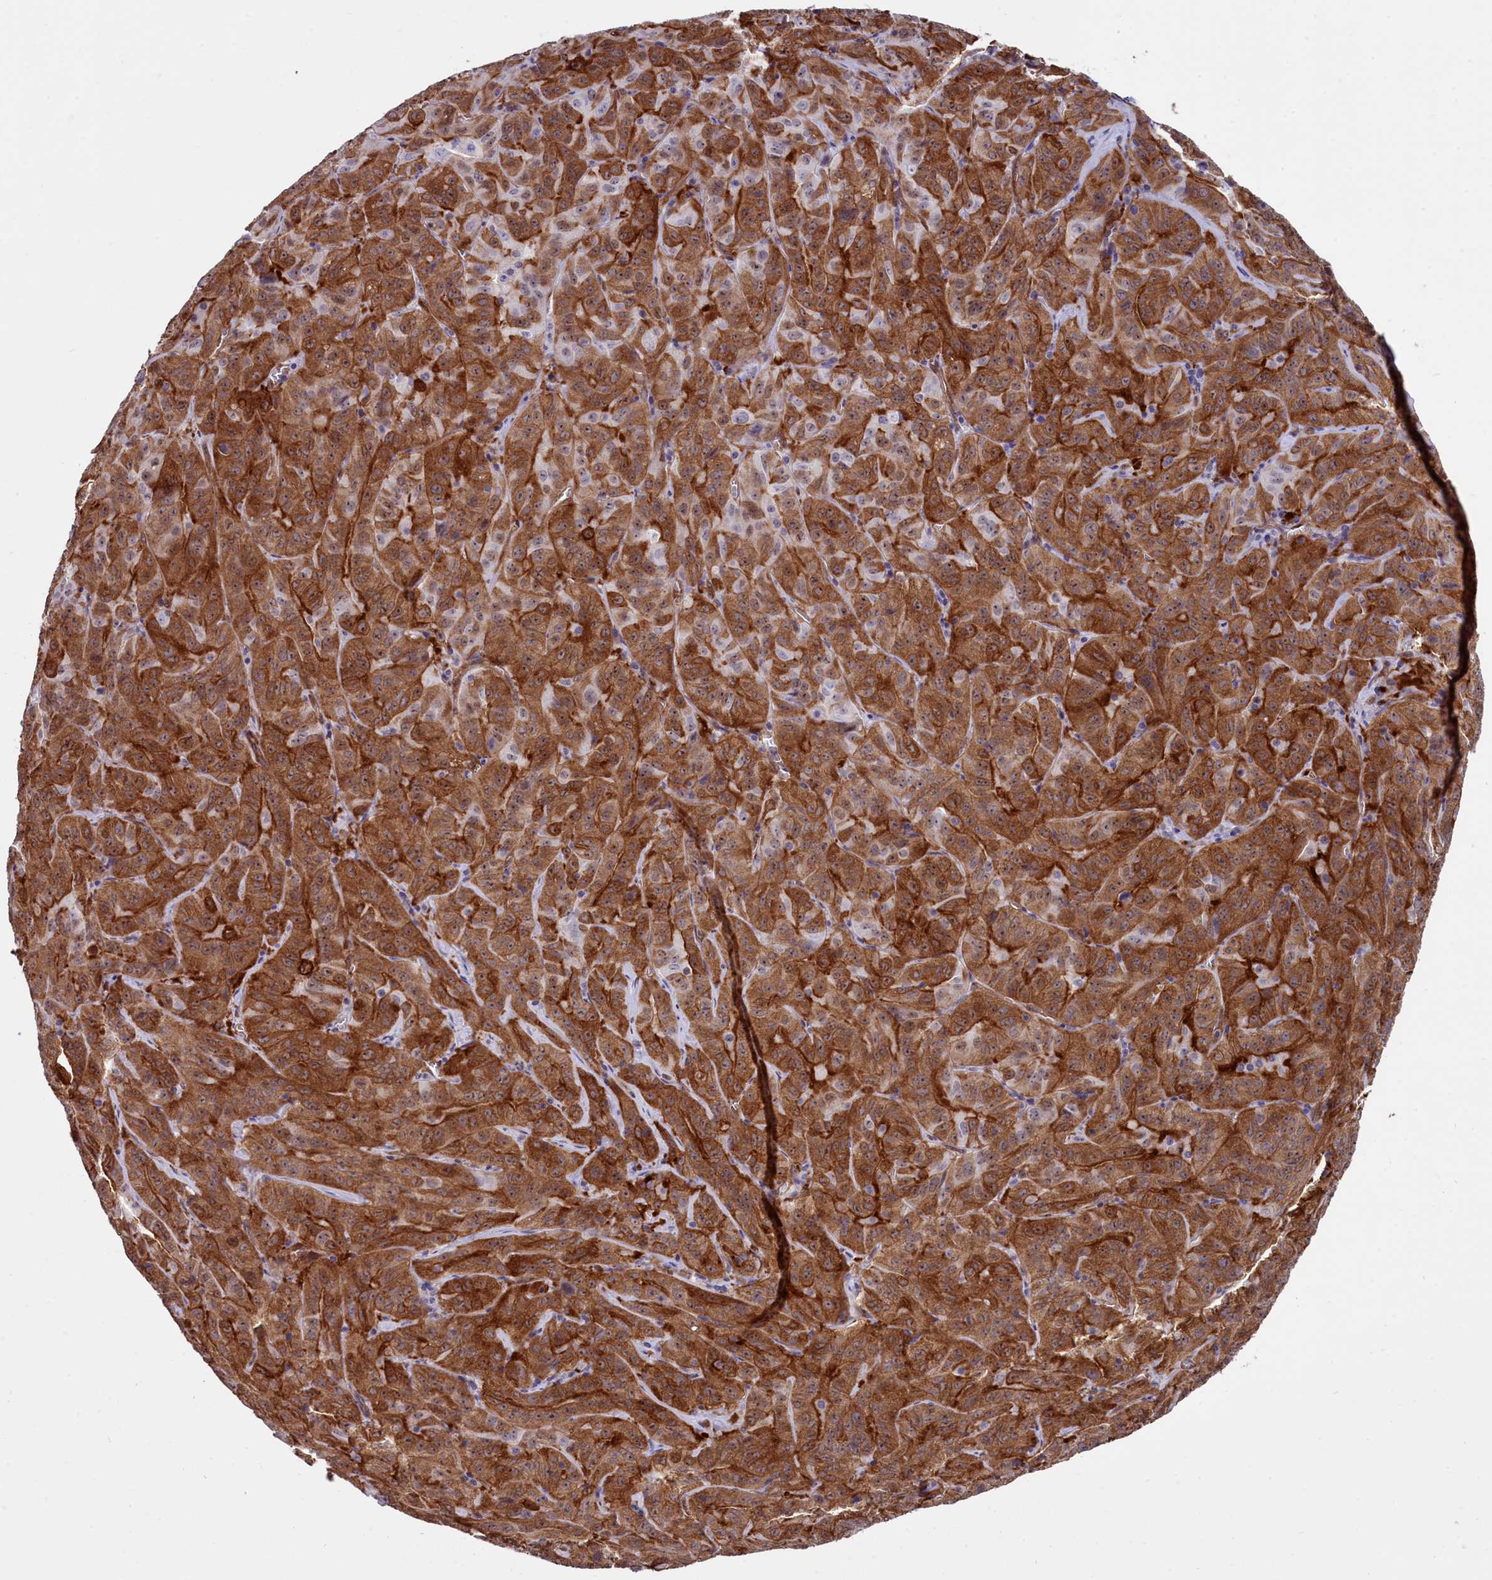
{"staining": {"intensity": "strong", "quantity": ">75%", "location": "cytoplasmic/membranous"}, "tissue": "pancreatic cancer", "cell_type": "Tumor cells", "image_type": "cancer", "snomed": [{"axis": "morphology", "description": "Adenocarcinoma, NOS"}, {"axis": "topography", "description": "Pancreas"}], "caption": "DAB immunohistochemical staining of human pancreatic adenocarcinoma reveals strong cytoplasmic/membranous protein staining in approximately >75% of tumor cells.", "gene": "BCAR1", "patient": {"sex": "male", "age": 63}}